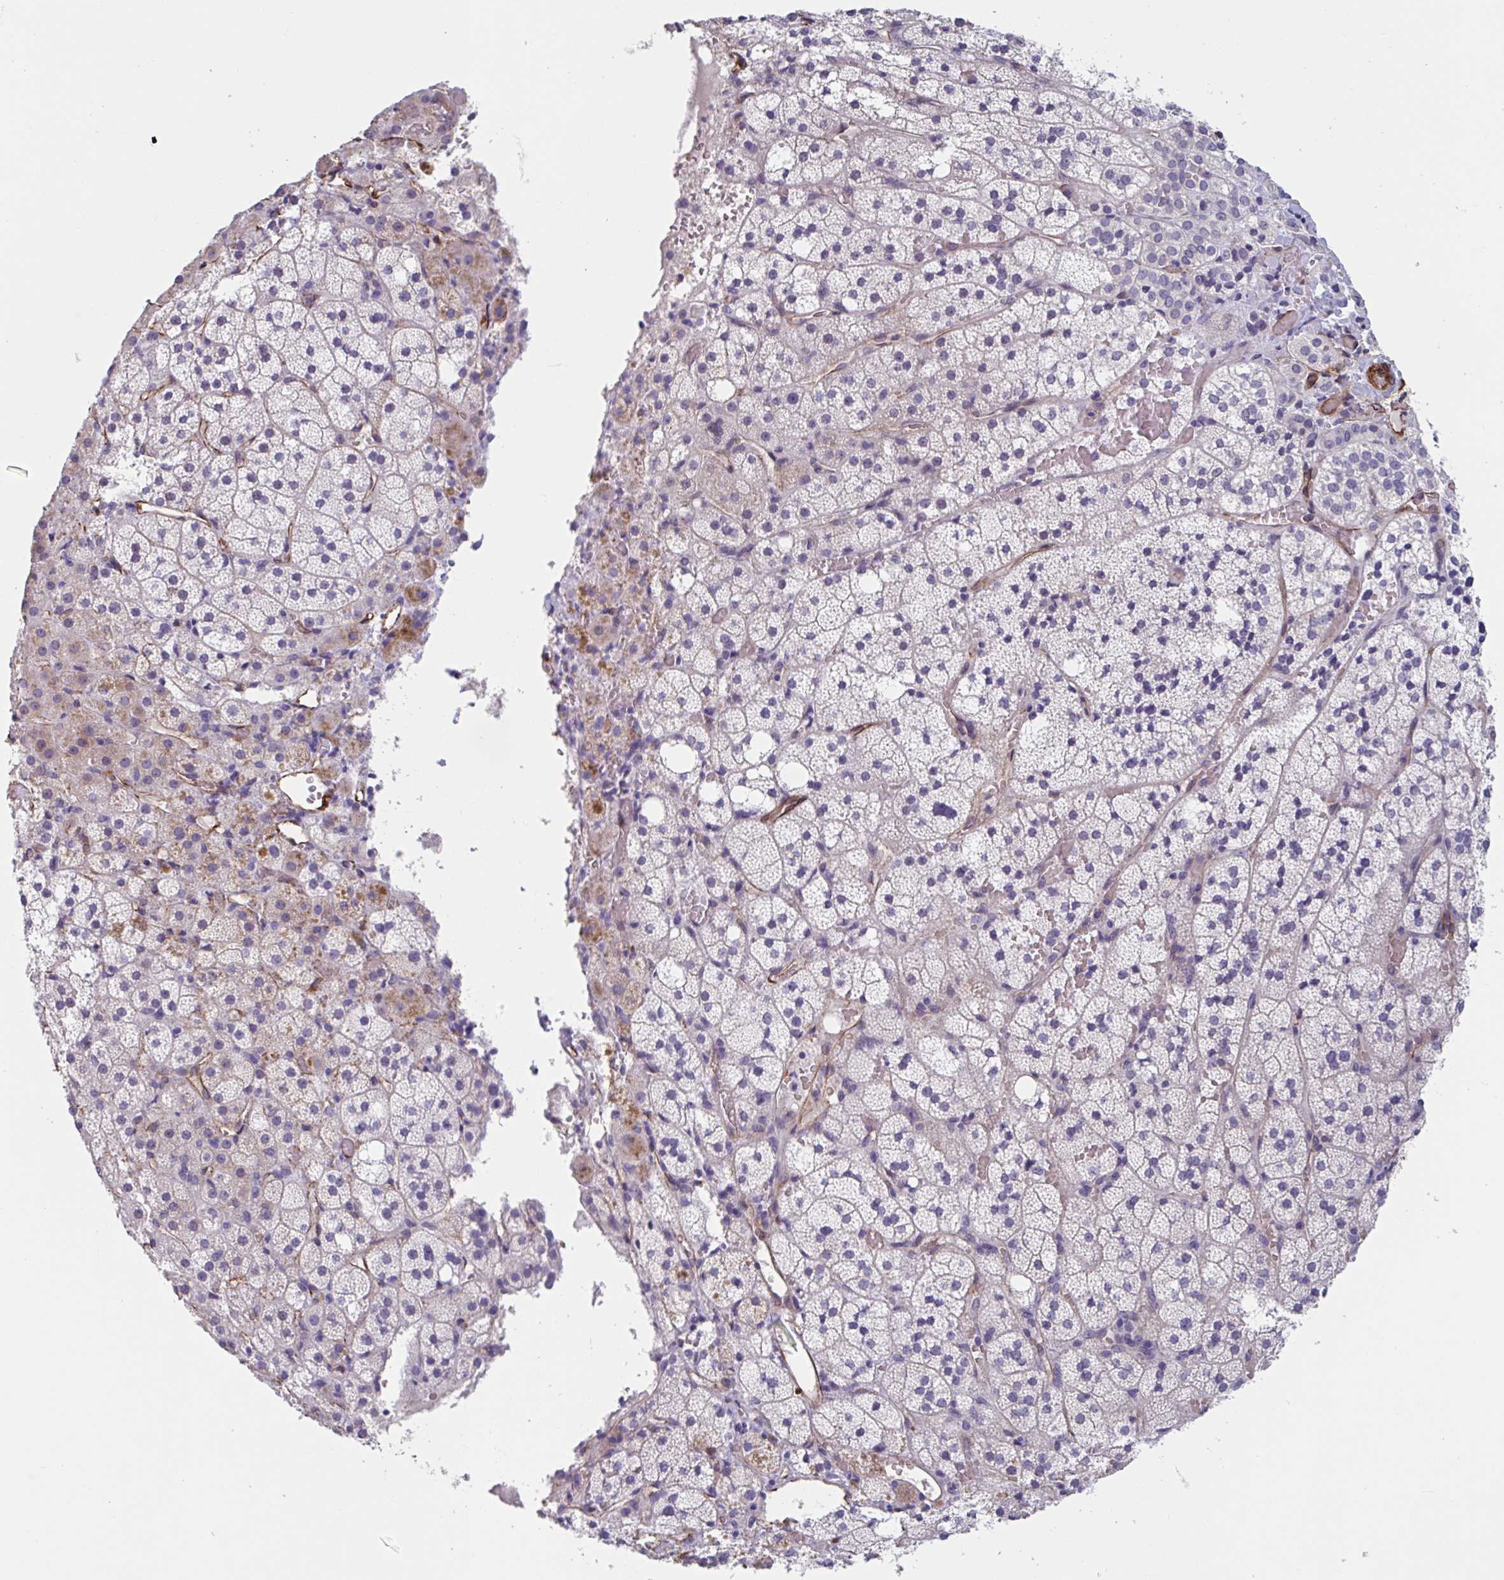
{"staining": {"intensity": "negative", "quantity": "none", "location": "none"}, "tissue": "adrenal gland", "cell_type": "Glandular cells", "image_type": "normal", "snomed": [{"axis": "morphology", "description": "Normal tissue, NOS"}, {"axis": "topography", "description": "Adrenal gland"}], "caption": "This histopathology image is of normal adrenal gland stained with immunohistochemistry (IHC) to label a protein in brown with the nuclei are counter-stained blue. There is no expression in glandular cells.", "gene": "CITED4", "patient": {"sex": "male", "age": 53}}